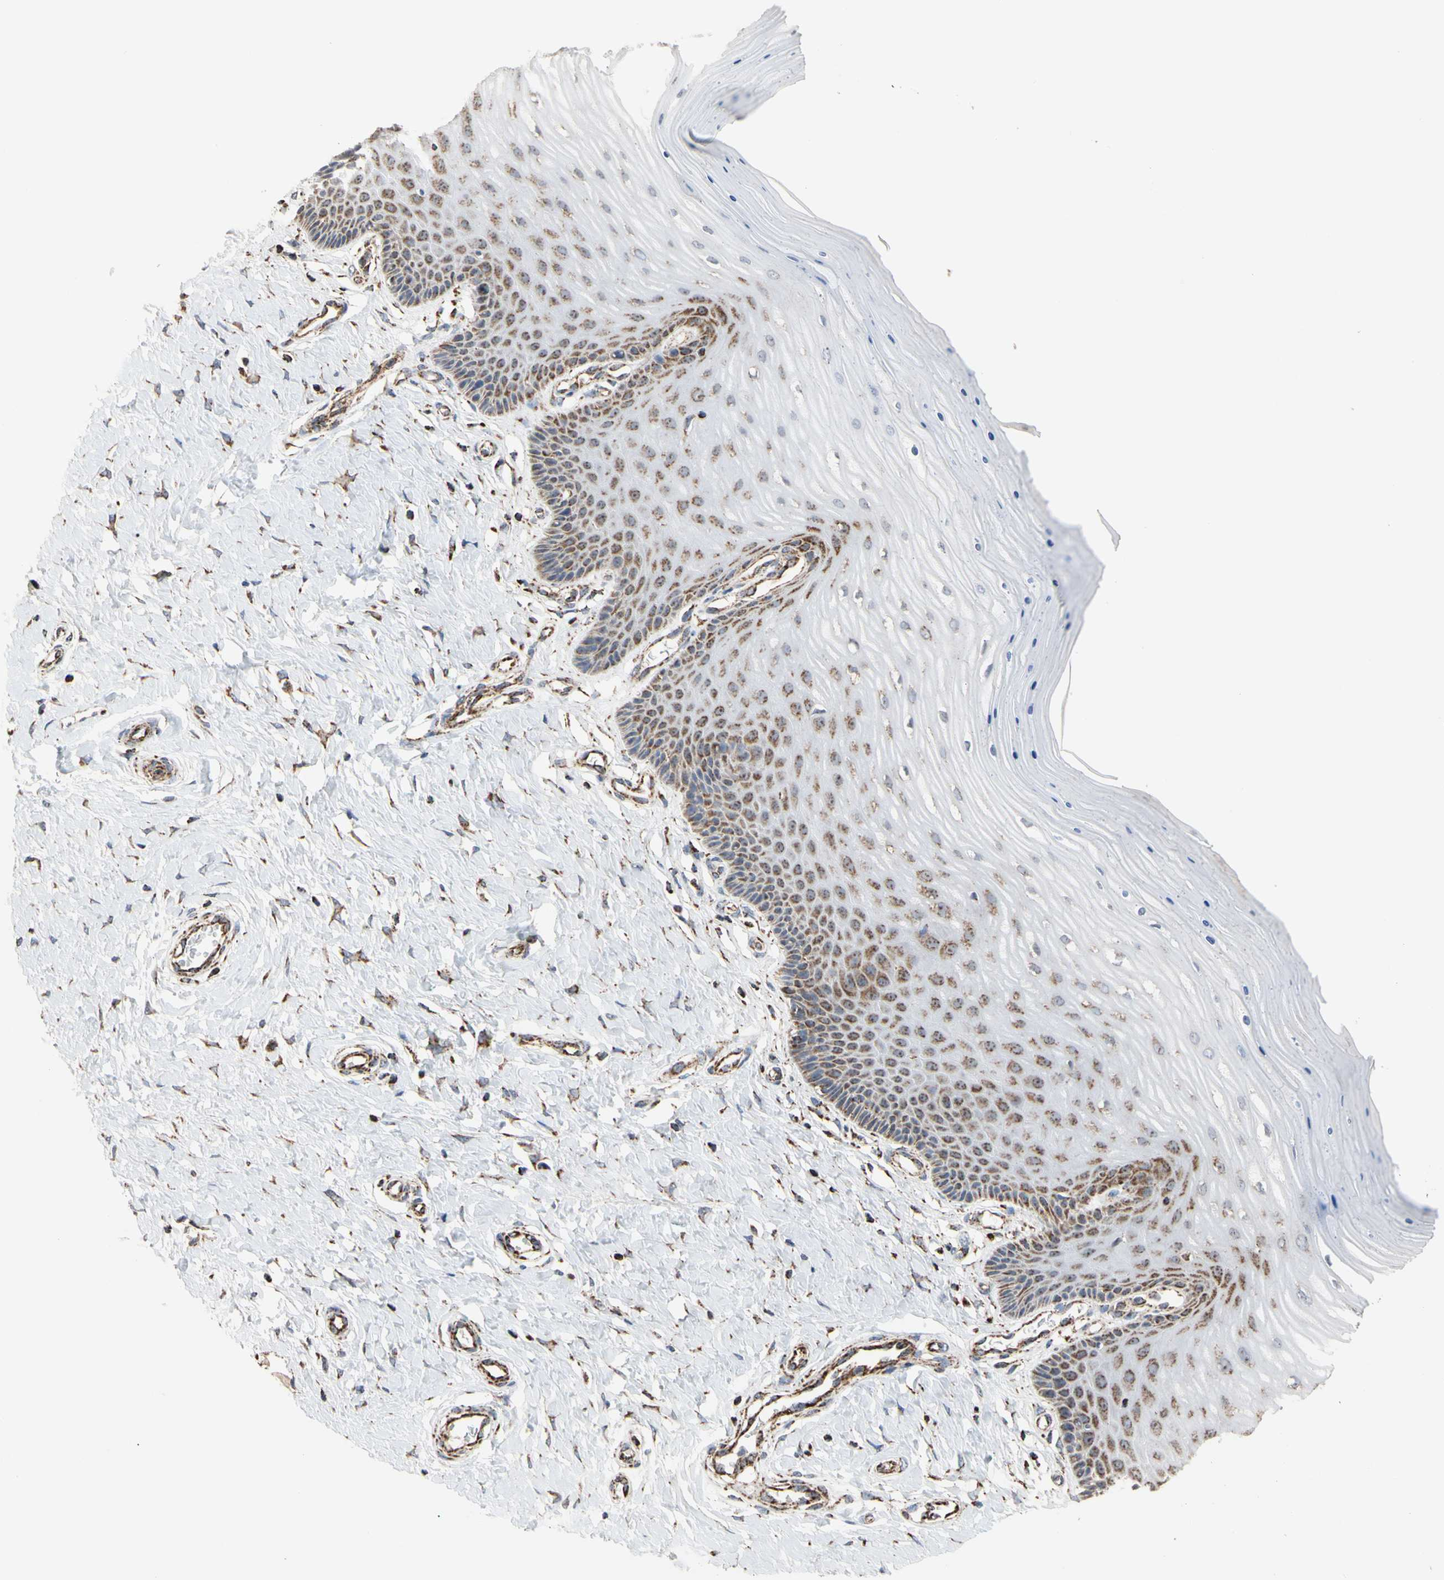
{"staining": {"intensity": "strong", "quantity": ">75%", "location": "cytoplasmic/membranous"}, "tissue": "cervix", "cell_type": "Glandular cells", "image_type": "normal", "snomed": [{"axis": "morphology", "description": "Normal tissue, NOS"}, {"axis": "topography", "description": "Cervix"}], "caption": "Cervix stained with DAB (3,3'-diaminobenzidine) immunohistochemistry (IHC) shows high levels of strong cytoplasmic/membranous positivity in approximately >75% of glandular cells. The staining was performed using DAB (3,3'-diaminobenzidine), with brown indicating positive protein expression. Nuclei are stained blue with hematoxylin.", "gene": "FAM110B", "patient": {"sex": "female", "age": 55}}